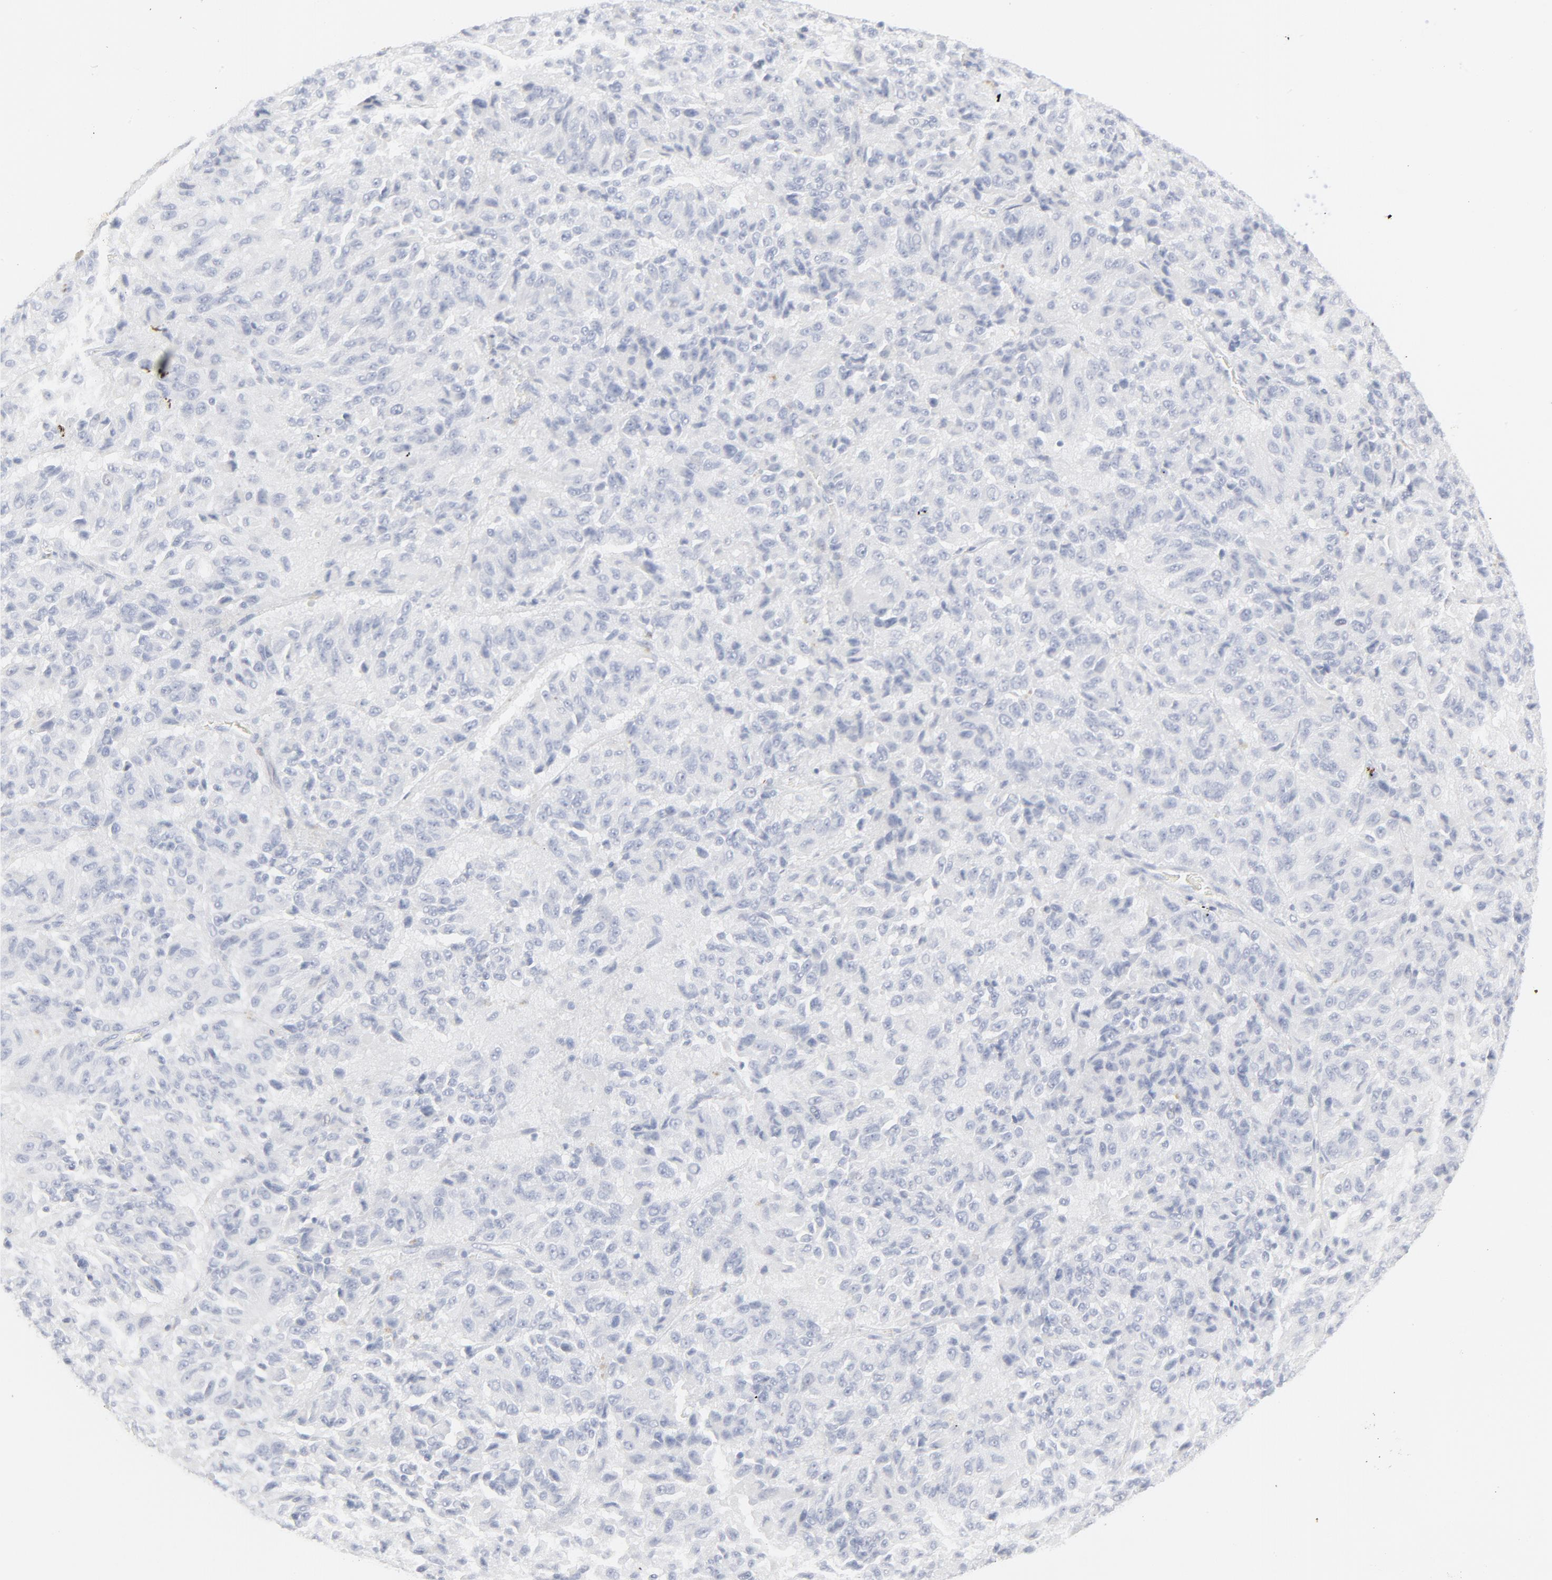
{"staining": {"intensity": "negative", "quantity": "none", "location": "none"}, "tissue": "melanoma", "cell_type": "Tumor cells", "image_type": "cancer", "snomed": [{"axis": "morphology", "description": "Malignant melanoma, Metastatic site"}, {"axis": "topography", "description": "Lung"}], "caption": "Immunohistochemistry (IHC) of melanoma exhibits no staining in tumor cells. Nuclei are stained in blue.", "gene": "CCR7", "patient": {"sex": "male", "age": 64}}